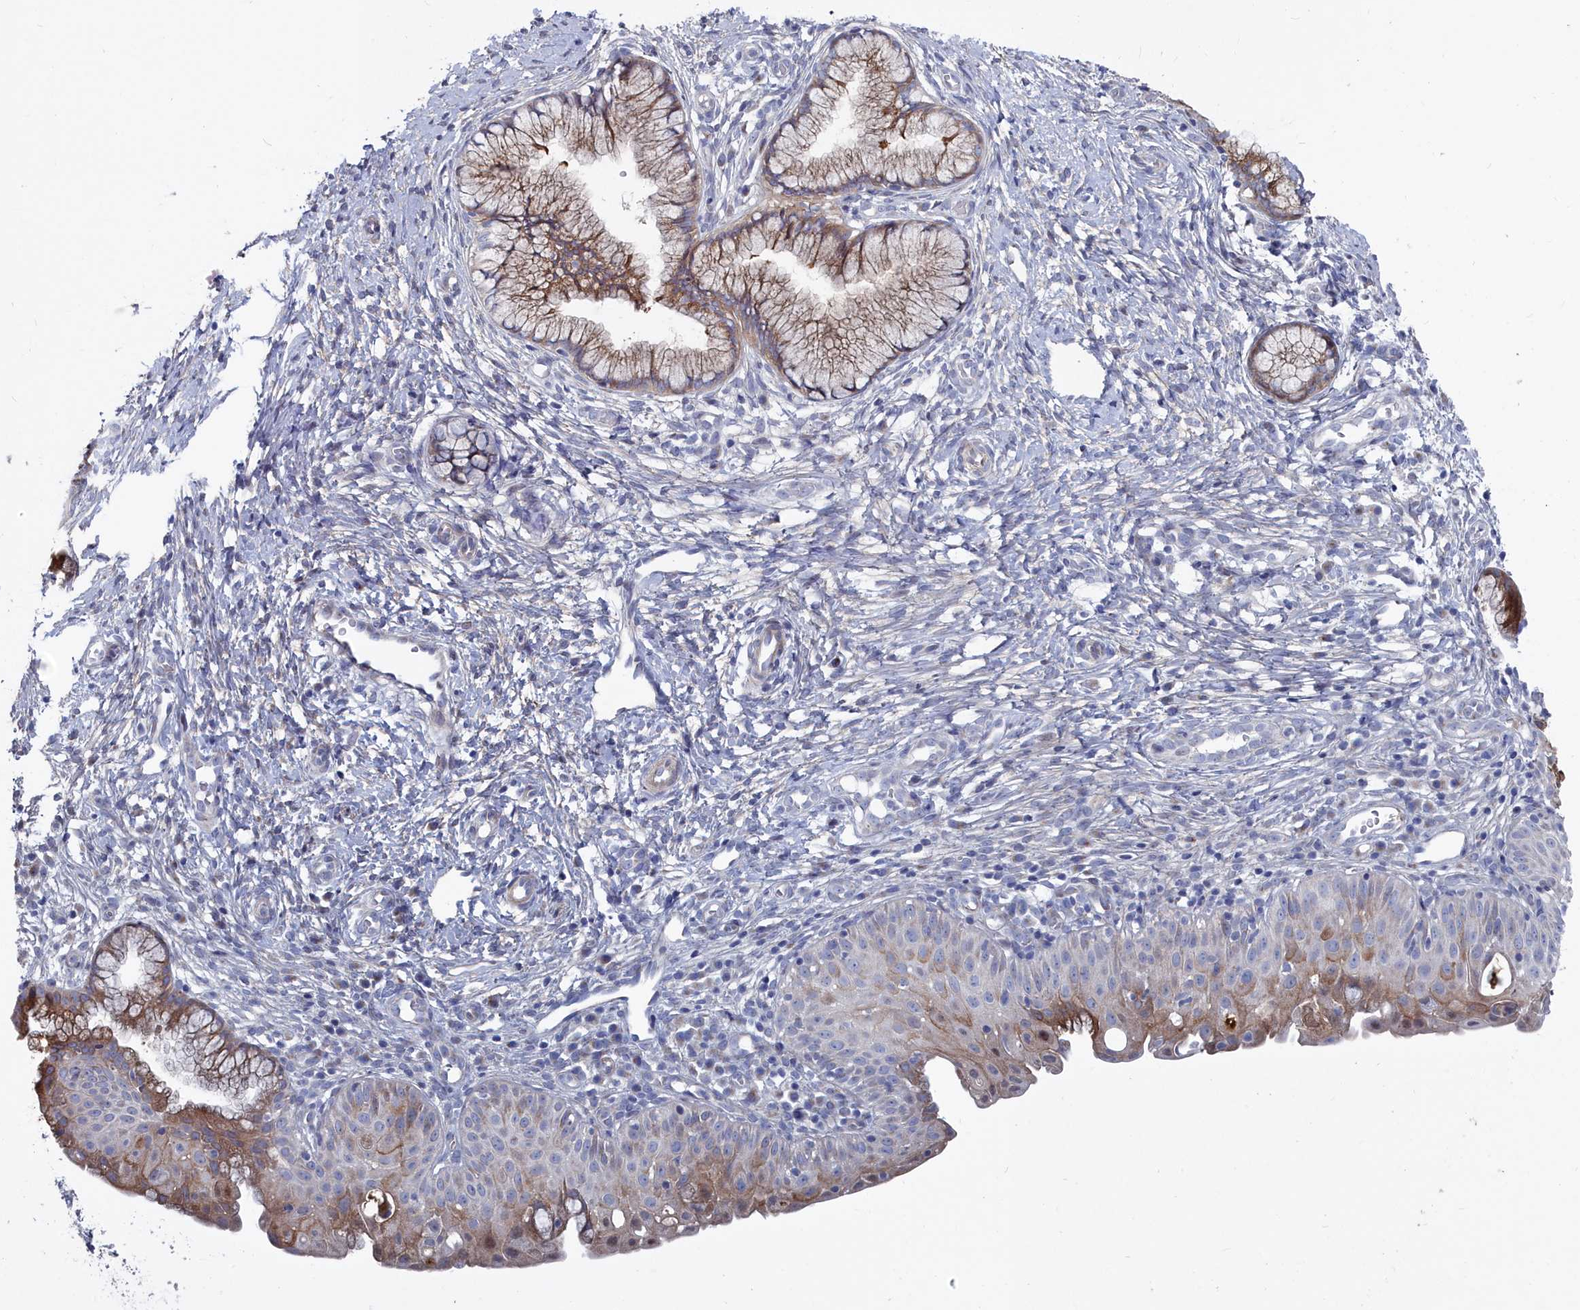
{"staining": {"intensity": "moderate", "quantity": "25%-75%", "location": "cytoplasmic/membranous"}, "tissue": "cervix", "cell_type": "Glandular cells", "image_type": "normal", "snomed": [{"axis": "morphology", "description": "Normal tissue, NOS"}, {"axis": "topography", "description": "Cervix"}], "caption": "An immunohistochemistry histopathology image of normal tissue is shown. Protein staining in brown labels moderate cytoplasmic/membranous positivity in cervix within glandular cells. The staining was performed using DAB, with brown indicating positive protein expression. Nuclei are stained blue with hematoxylin.", "gene": "SHISAL2A", "patient": {"sex": "female", "age": 36}}